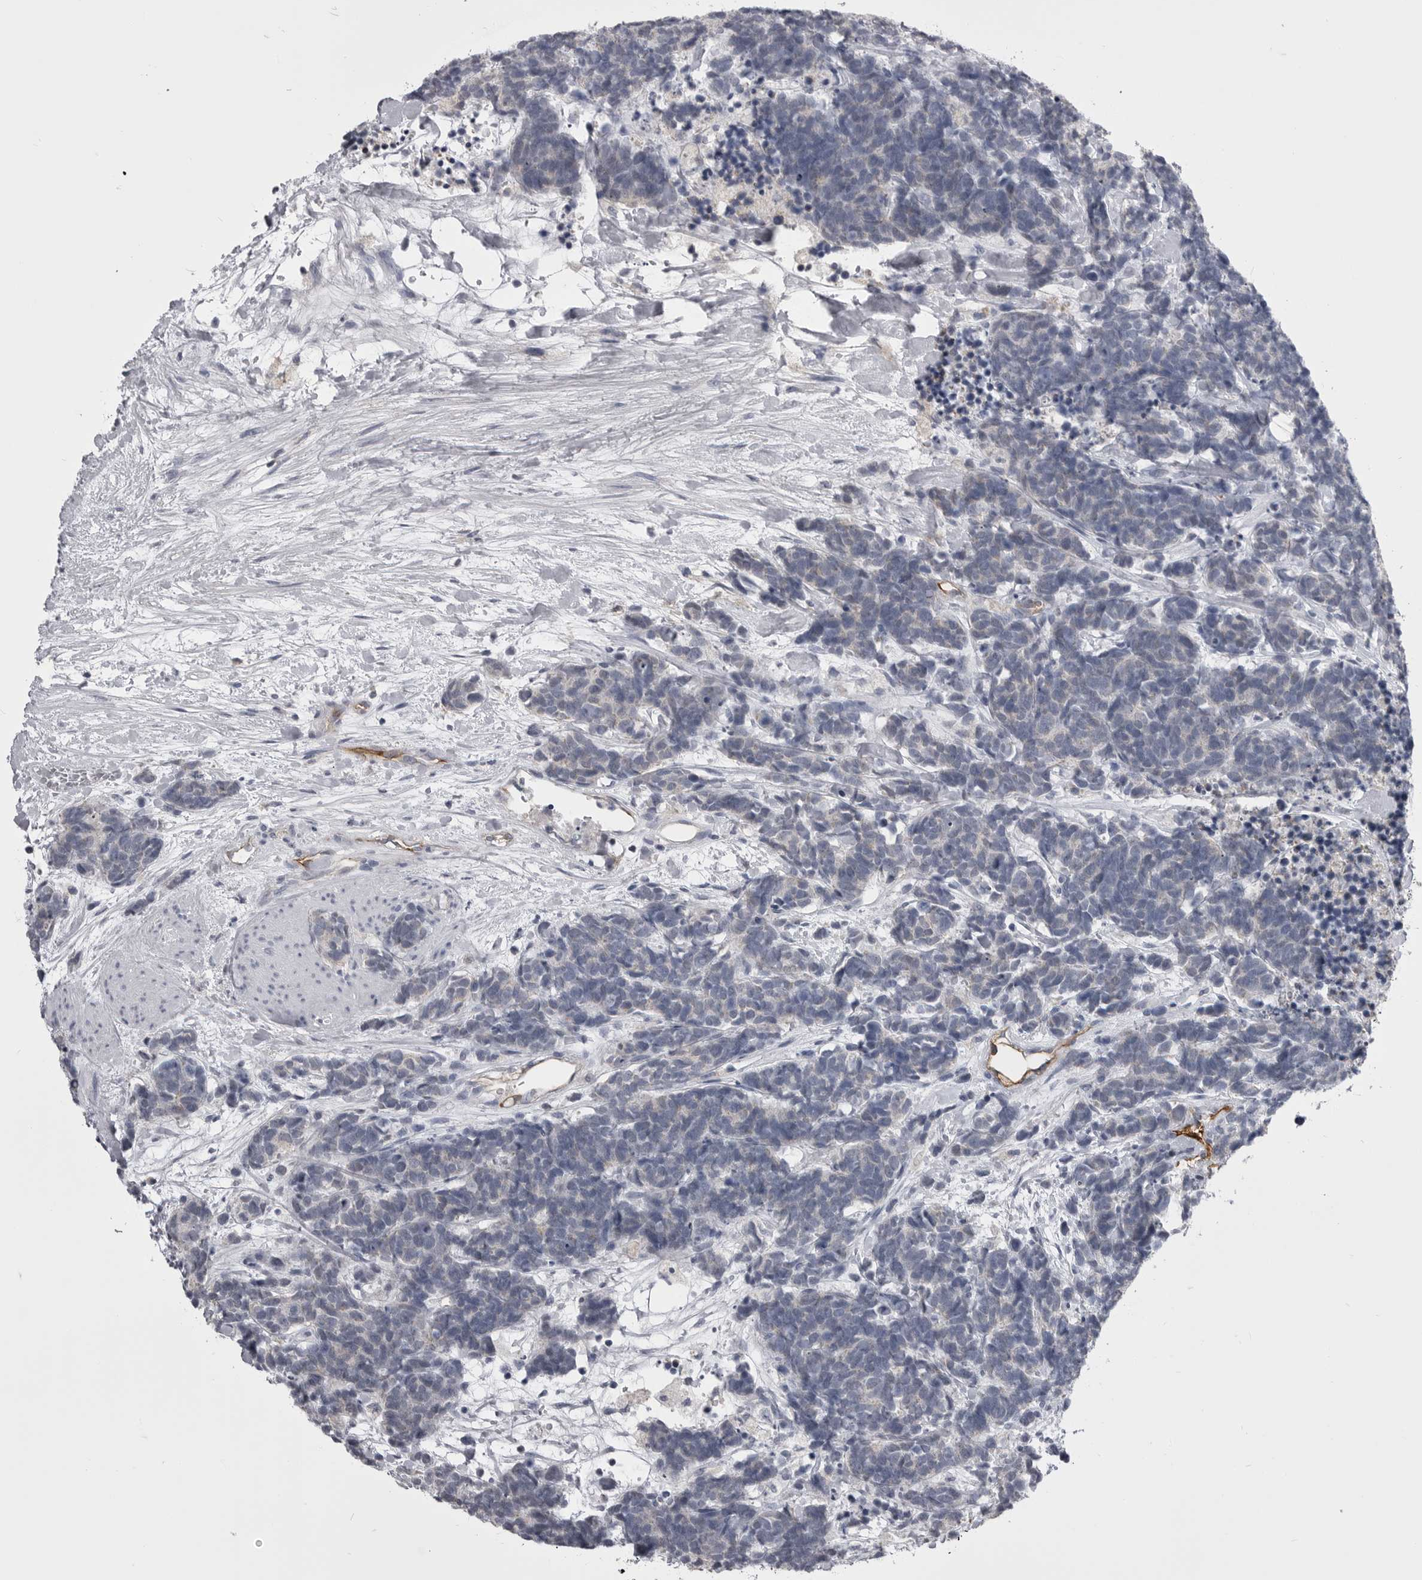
{"staining": {"intensity": "negative", "quantity": "none", "location": "none"}, "tissue": "carcinoid", "cell_type": "Tumor cells", "image_type": "cancer", "snomed": [{"axis": "morphology", "description": "Carcinoma, NOS"}, {"axis": "morphology", "description": "Carcinoid, malignant, NOS"}, {"axis": "topography", "description": "Urinary bladder"}], "caption": "DAB immunohistochemical staining of carcinoid shows no significant positivity in tumor cells. (Brightfield microscopy of DAB immunohistochemistry (IHC) at high magnification).", "gene": "OPLAH", "patient": {"sex": "male", "age": 57}}